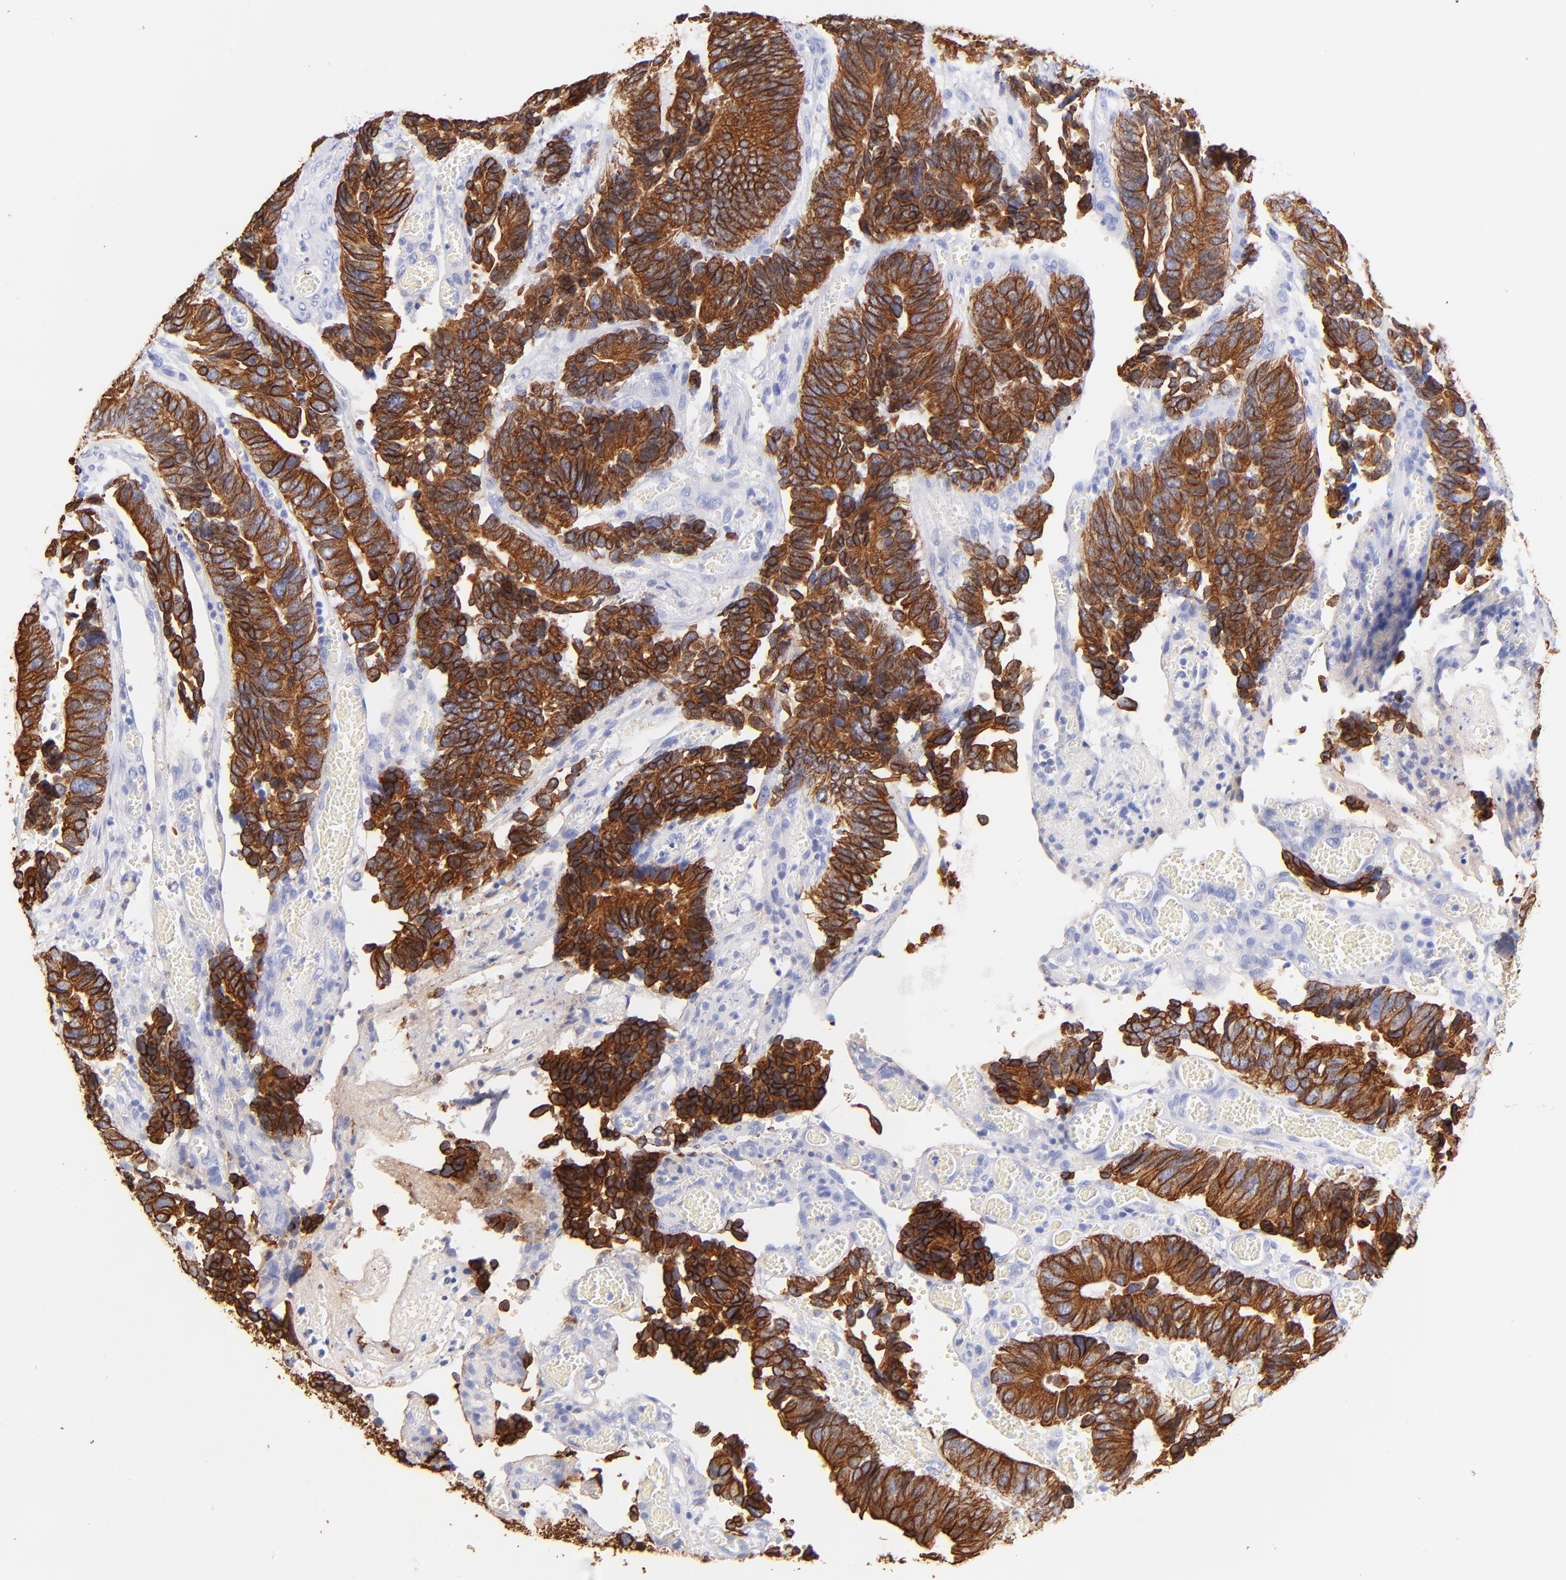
{"staining": {"intensity": "strong", "quantity": ">75%", "location": "cytoplasmic/membranous"}, "tissue": "colorectal cancer", "cell_type": "Tumor cells", "image_type": "cancer", "snomed": [{"axis": "morphology", "description": "Adenocarcinoma, NOS"}, {"axis": "topography", "description": "Colon"}], "caption": "About >75% of tumor cells in human colorectal cancer (adenocarcinoma) exhibit strong cytoplasmic/membranous protein positivity as visualized by brown immunohistochemical staining.", "gene": "KRT19", "patient": {"sex": "male", "age": 72}}